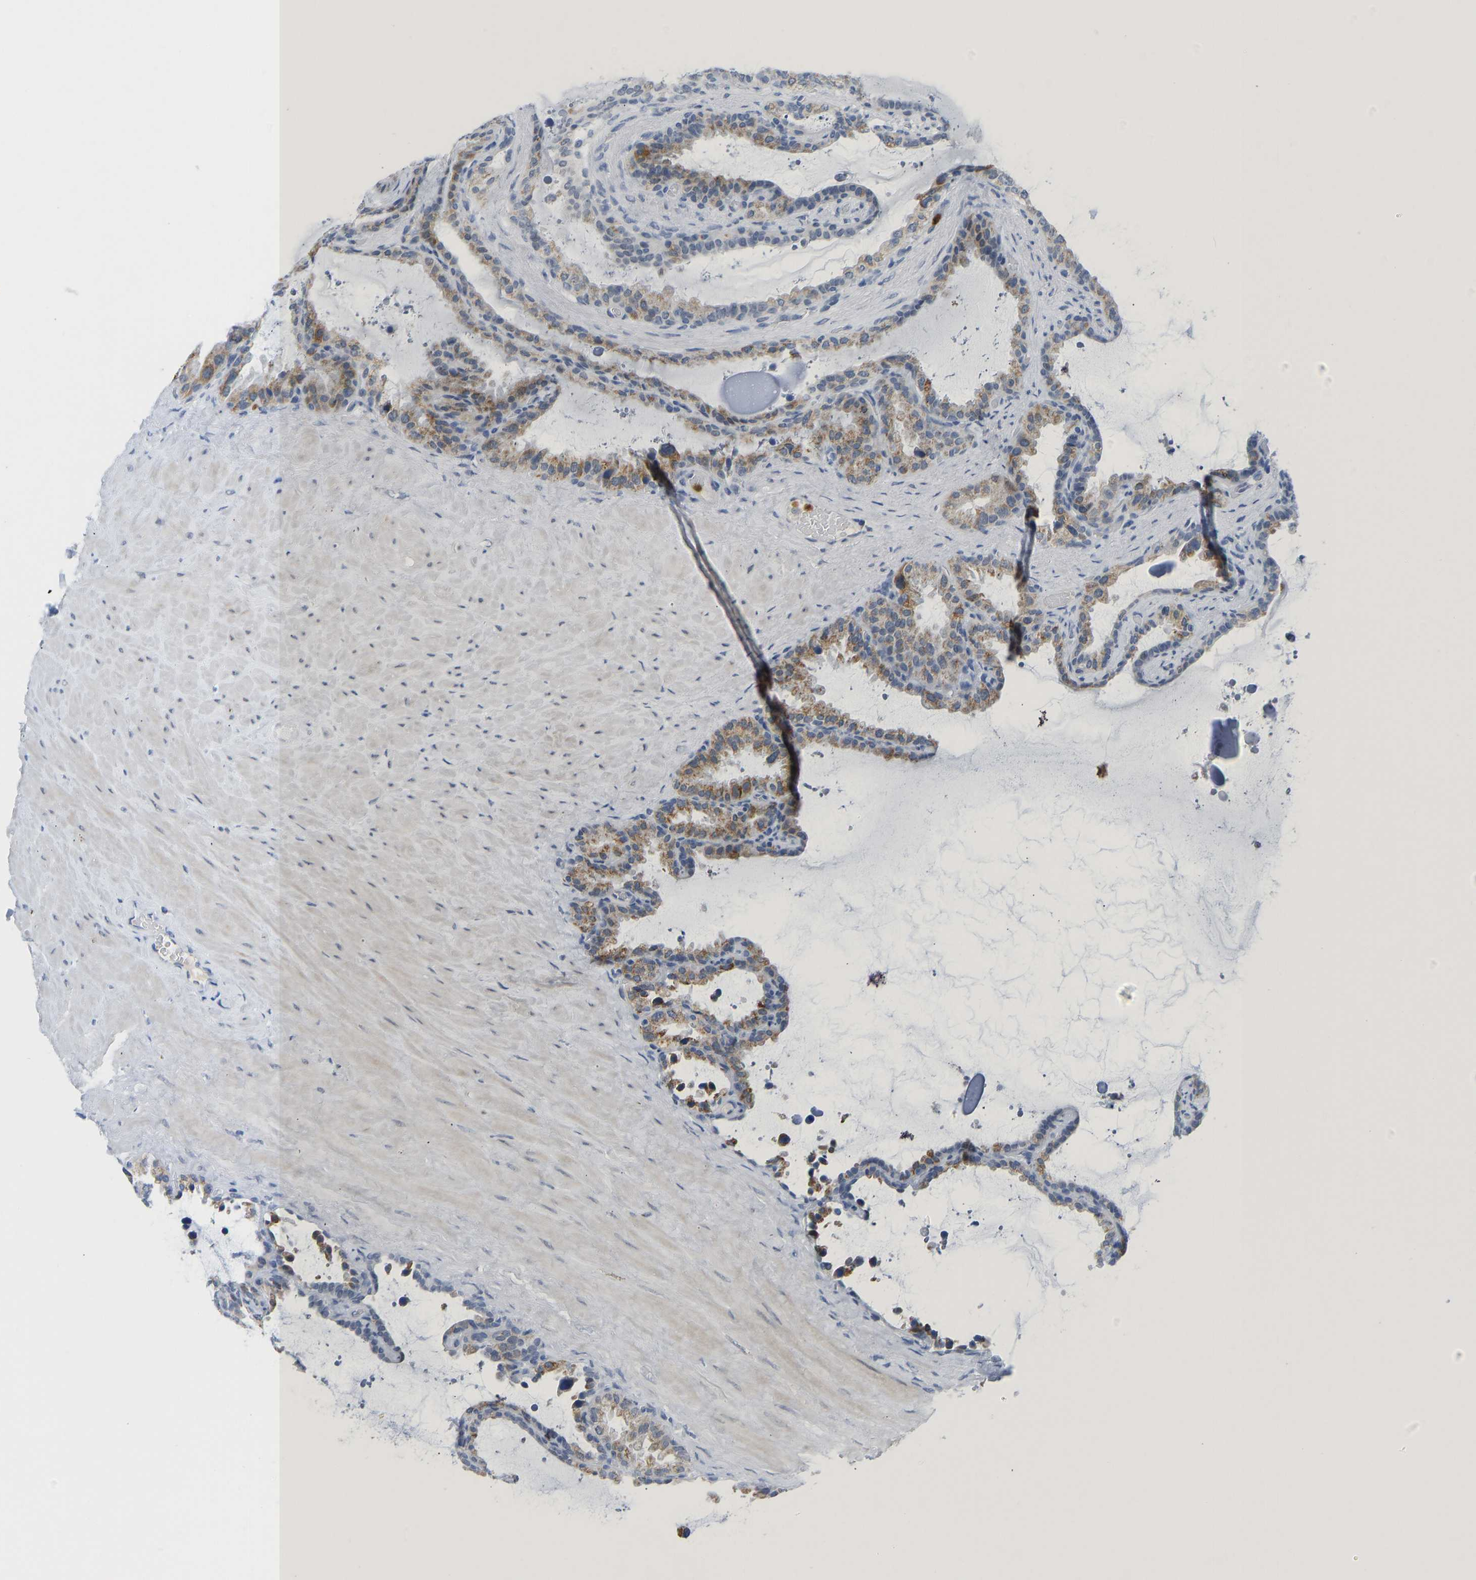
{"staining": {"intensity": "moderate", "quantity": ">75%", "location": "cytoplasmic/membranous"}, "tissue": "seminal vesicle", "cell_type": "Glandular cells", "image_type": "normal", "snomed": [{"axis": "morphology", "description": "Normal tissue, NOS"}, {"axis": "topography", "description": "Seminal veicle"}], "caption": "Protein expression analysis of unremarkable human seminal vesicle reveals moderate cytoplasmic/membranous expression in approximately >75% of glandular cells. (brown staining indicates protein expression, while blue staining denotes nuclei).", "gene": "TXNDC2", "patient": {"sex": "male", "age": 46}}